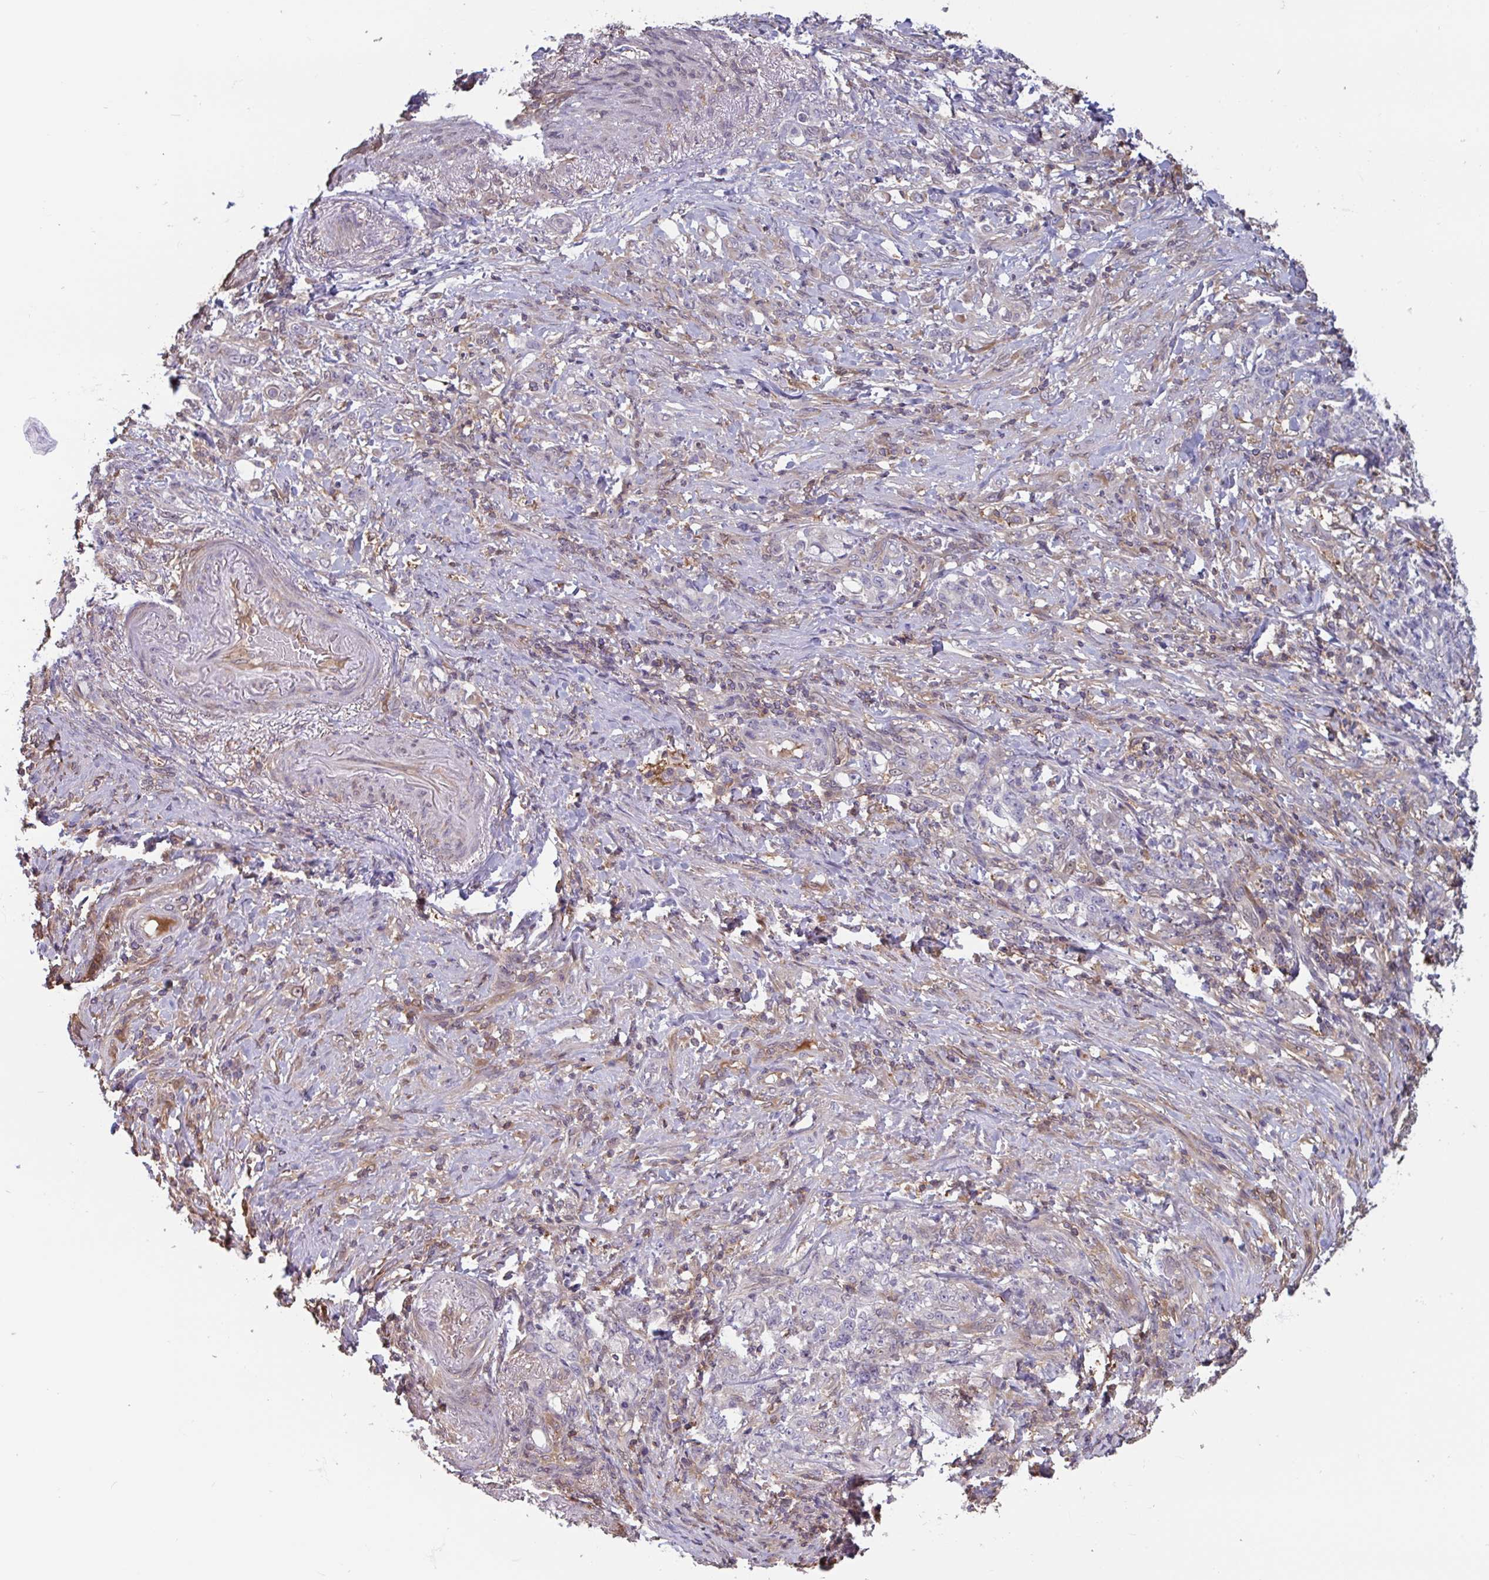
{"staining": {"intensity": "negative", "quantity": "none", "location": "none"}, "tissue": "stomach cancer", "cell_type": "Tumor cells", "image_type": "cancer", "snomed": [{"axis": "morphology", "description": "Adenocarcinoma, NOS"}, {"axis": "topography", "description": "Stomach"}], "caption": "Adenocarcinoma (stomach) was stained to show a protein in brown. There is no significant staining in tumor cells.", "gene": "OTOP2", "patient": {"sex": "female", "age": 79}}